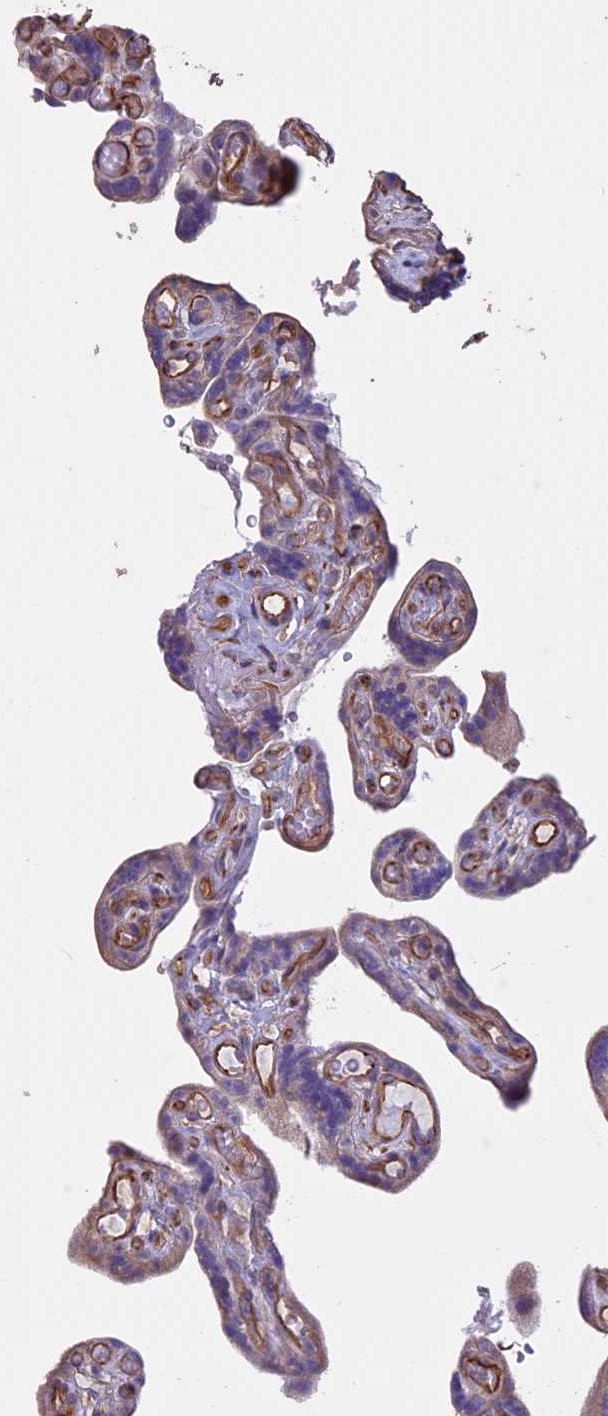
{"staining": {"intensity": "weak", "quantity": "25%-75%", "location": "cytoplasmic/membranous"}, "tissue": "placenta", "cell_type": "Decidual cells", "image_type": "normal", "snomed": [{"axis": "morphology", "description": "Normal tissue, NOS"}, {"axis": "topography", "description": "Placenta"}], "caption": "Benign placenta reveals weak cytoplasmic/membranous expression in approximately 25%-75% of decidual cells The staining is performed using DAB brown chromogen to label protein expression. The nuclei are counter-stained blue using hematoxylin..", "gene": "CCDC148", "patient": {"sex": "female", "age": 30}}